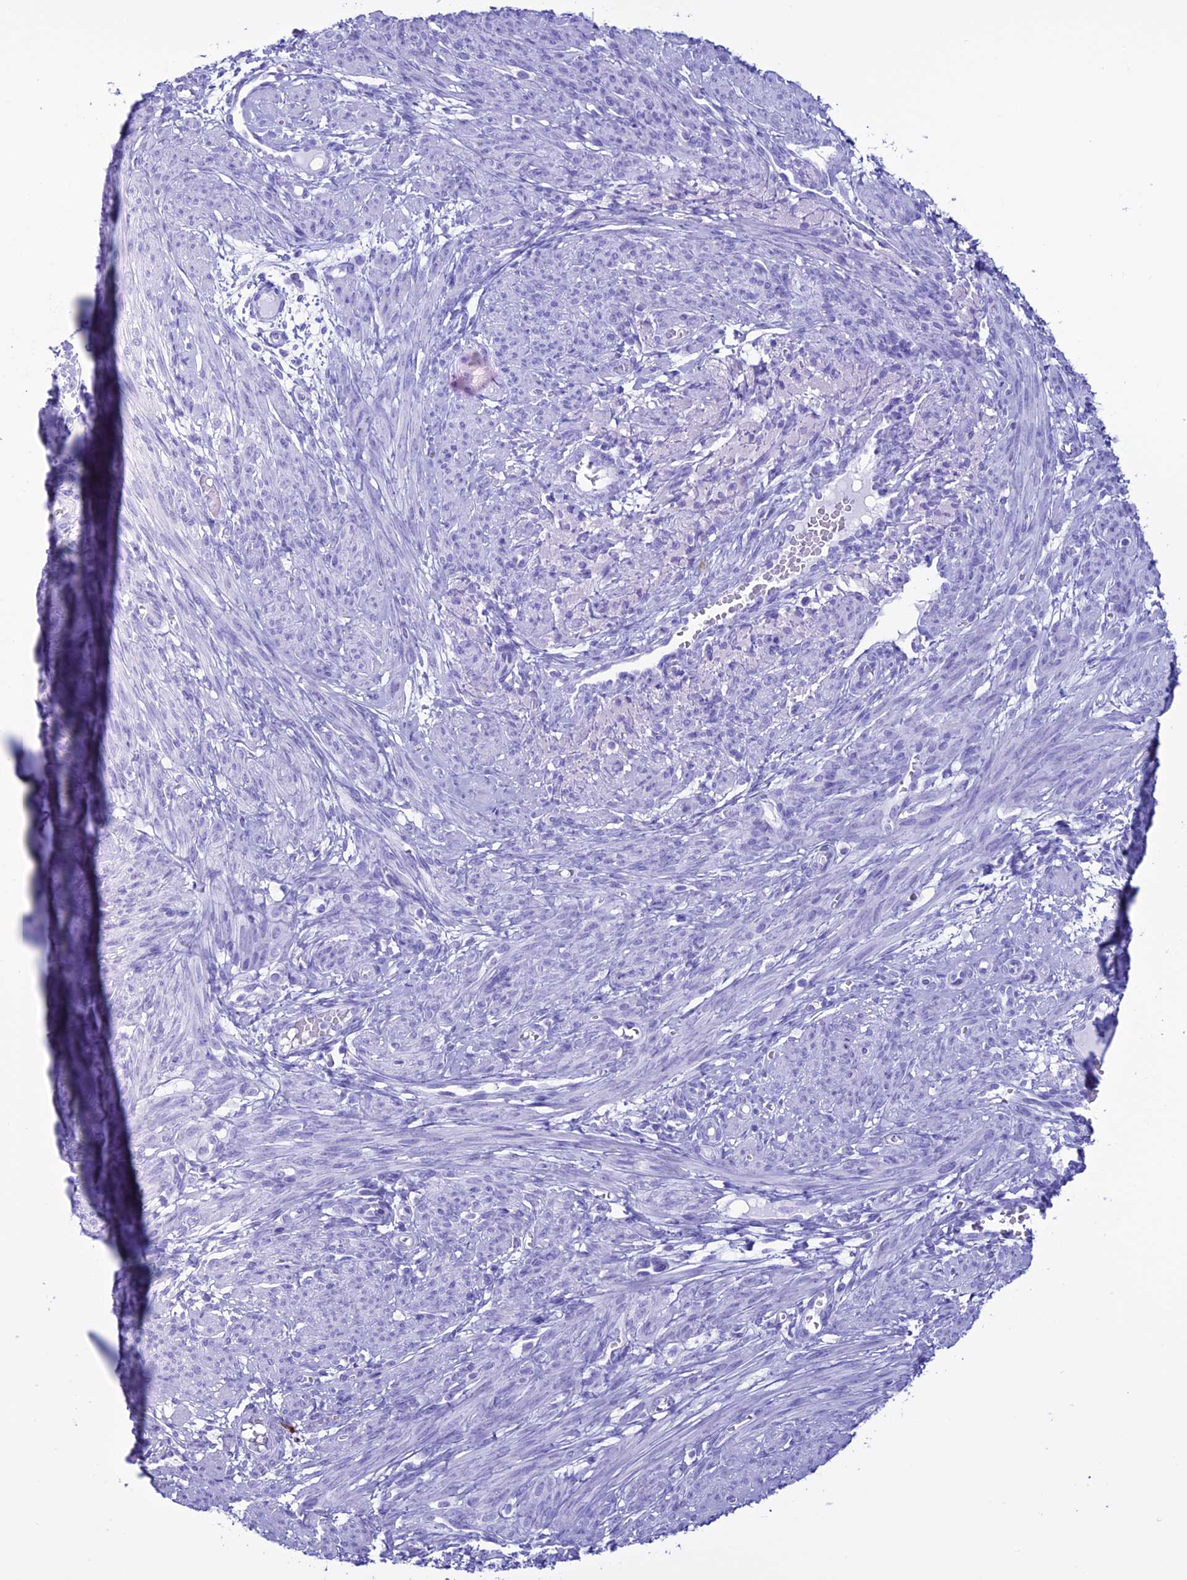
{"staining": {"intensity": "negative", "quantity": "none", "location": "none"}, "tissue": "smooth muscle", "cell_type": "Smooth muscle cells", "image_type": "normal", "snomed": [{"axis": "morphology", "description": "Normal tissue, NOS"}, {"axis": "topography", "description": "Smooth muscle"}], "caption": "An image of smooth muscle stained for a protein displays no brown staining in smooth muscle cells.", "gene": "MZB1", "patient": {"sex": "female", "age": 39}}